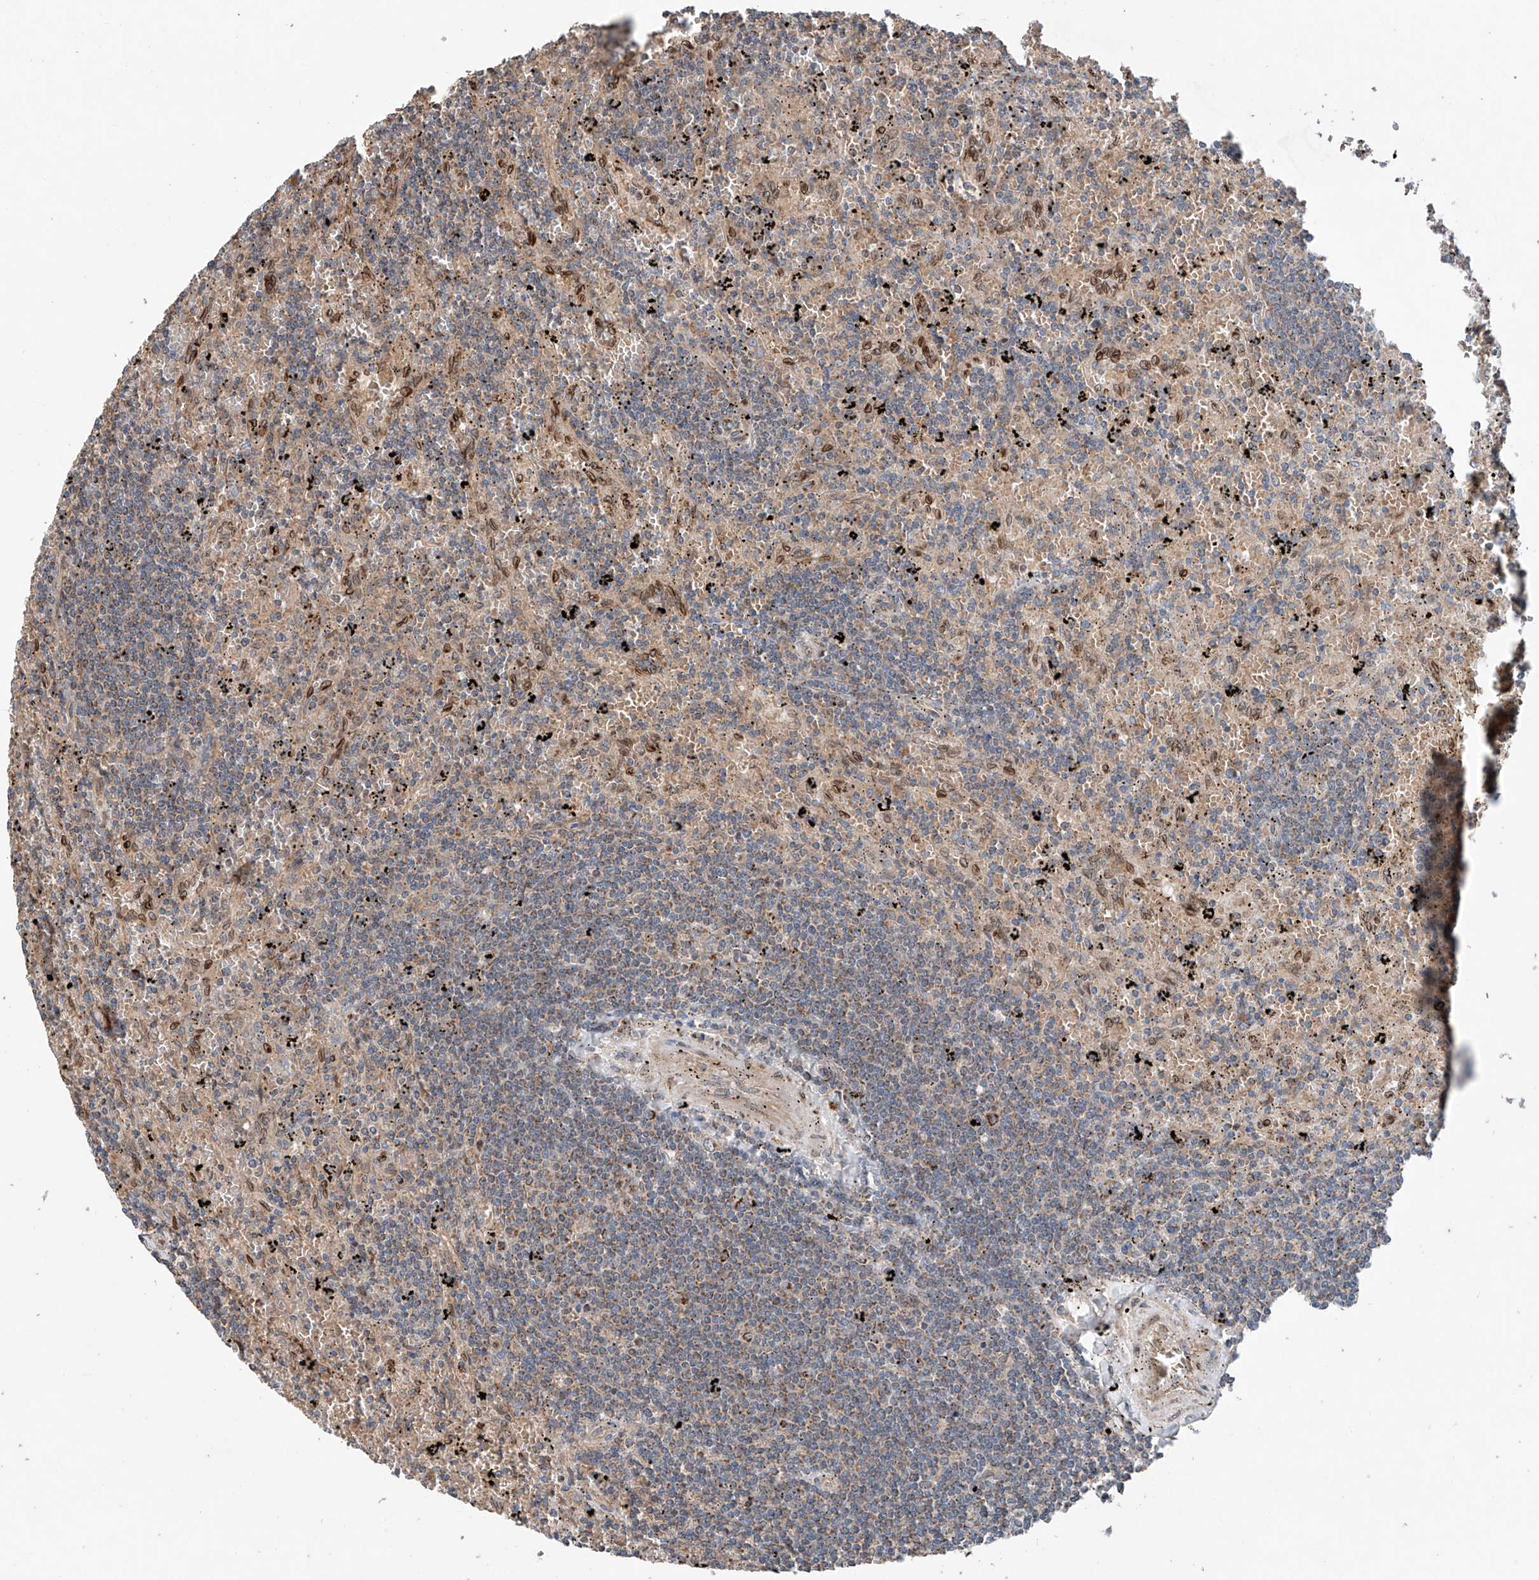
{"staining": {"intensity": "weak", "quantity": "<25%", "location": "cytoplasmic/membranous"}, "tissue": "lymphoma", "cell_type": "Tumor cells", "image_type": "cancer", "snomed": [{"axis": "morphology", "description": "Malignant lymphoma, non-Hodgkin's type, Low grade"}, {"axis": "topography", "description": "Spleen"}], "caption": "A photomicrograph of lymphoma stained for a protein reveals no brown staining in tumor cells.", "gene": "AP4B1", "patient": {"sex": "male", "age": 76}}